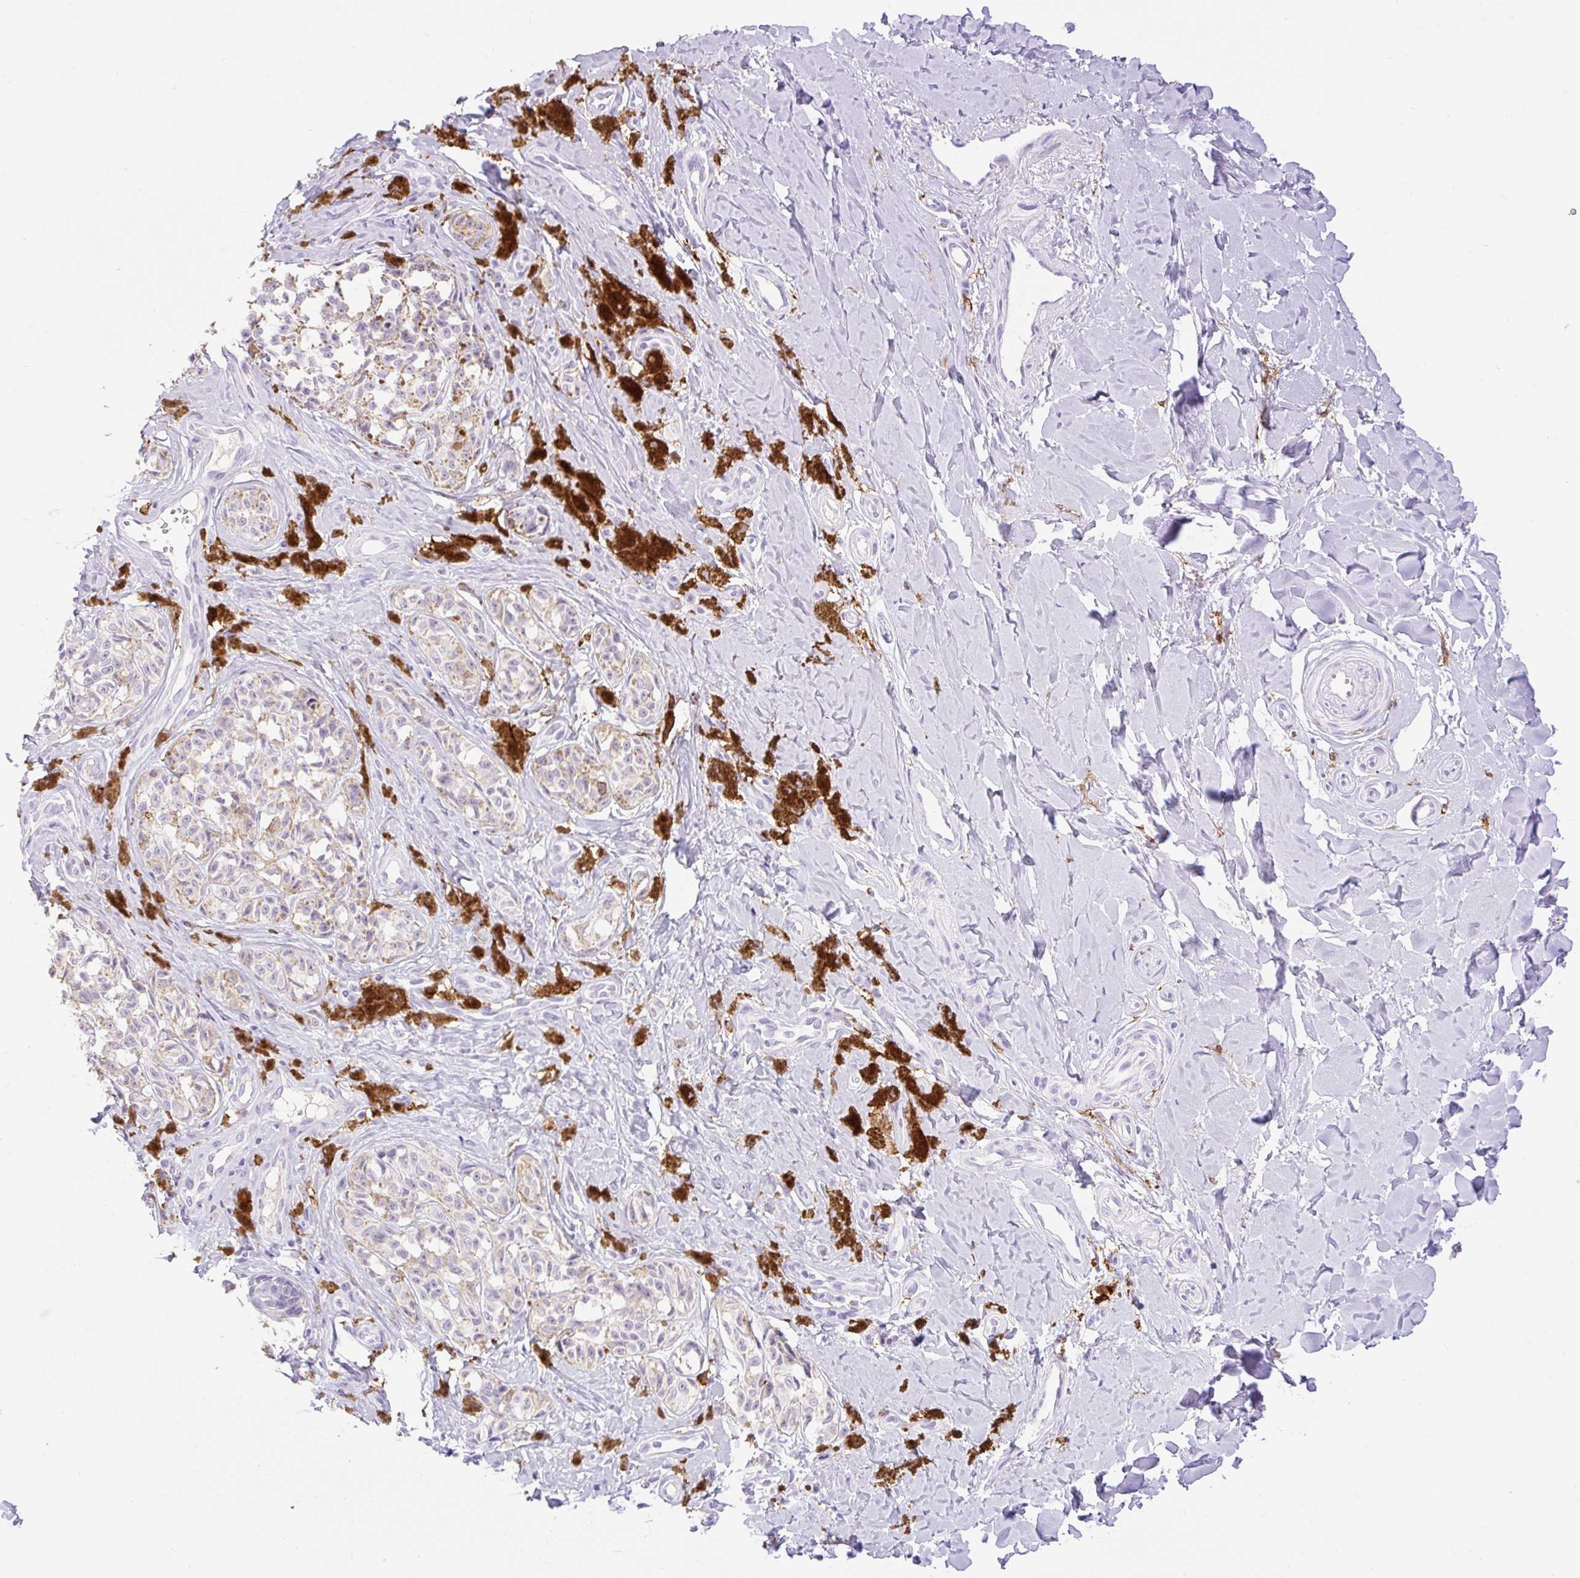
{"staining": {"intensity": "negative", "quantity": "none", "location": "none"}, "tissue": "melanoma", "cell_type": "Tumor cells", "image_type": "cancer", "snomed": [{"axis": "morphology", "description": "Malignant melanoma, NOS"}, {"axis": "topography", "description": "Skin"}], "caption": "Tumor cells are negative for brown protein staining in melanoma. The staining was performed using DAB to visualize the protein expression in brown, while the nuclei were stained in blue with hematoxylin (Magnification: 20x).", "gene": "SIGLEC1", "patient": {"sex": "female", "age": 65}}